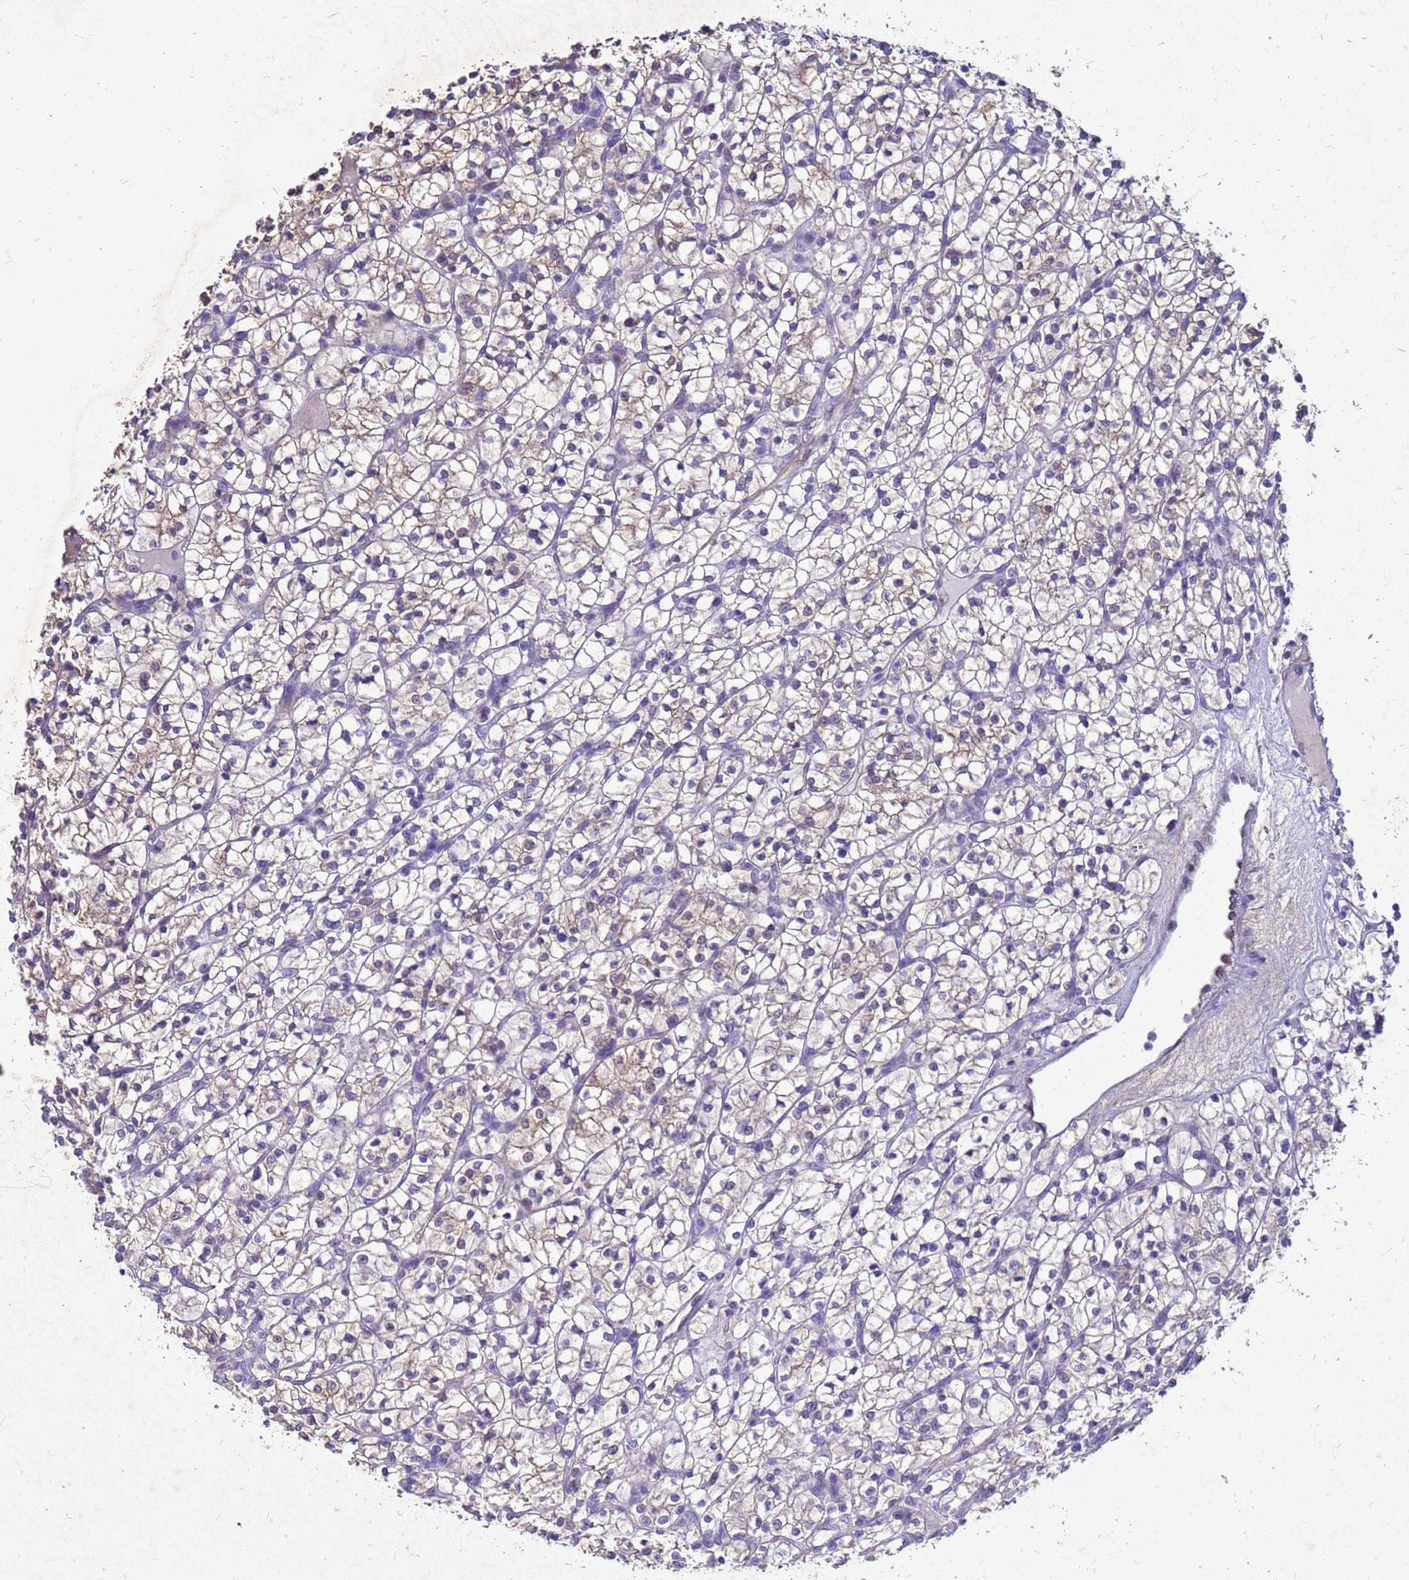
{"staining": {"intensity": "weak", "quantity": "25%-75%", "location": "cytoplasmic/membranous"}, "tissue": "renal cancer", "cell_type": "Tumor cells", "image_type": "cancer", "snomed": [{"axis": "morphology", "description": "Adenocarcinoma, NOS"}, {"axis": "topography", "description": "Kidney"}], "caption": "IHC staining of renal cancer (adenocarcinoma), which shows low levels of weak cytoplasmic/membranous expression in about 25%-75% of tumor cells indicating weak cytoplasmic/membranous protein expression. The staining was performed using DAB (brown) for protein detection and nuclei were counterstained in hematoxylin (blue).", "gene": "AKR1C1", "patient": {"sex": "female", "age": 64}}